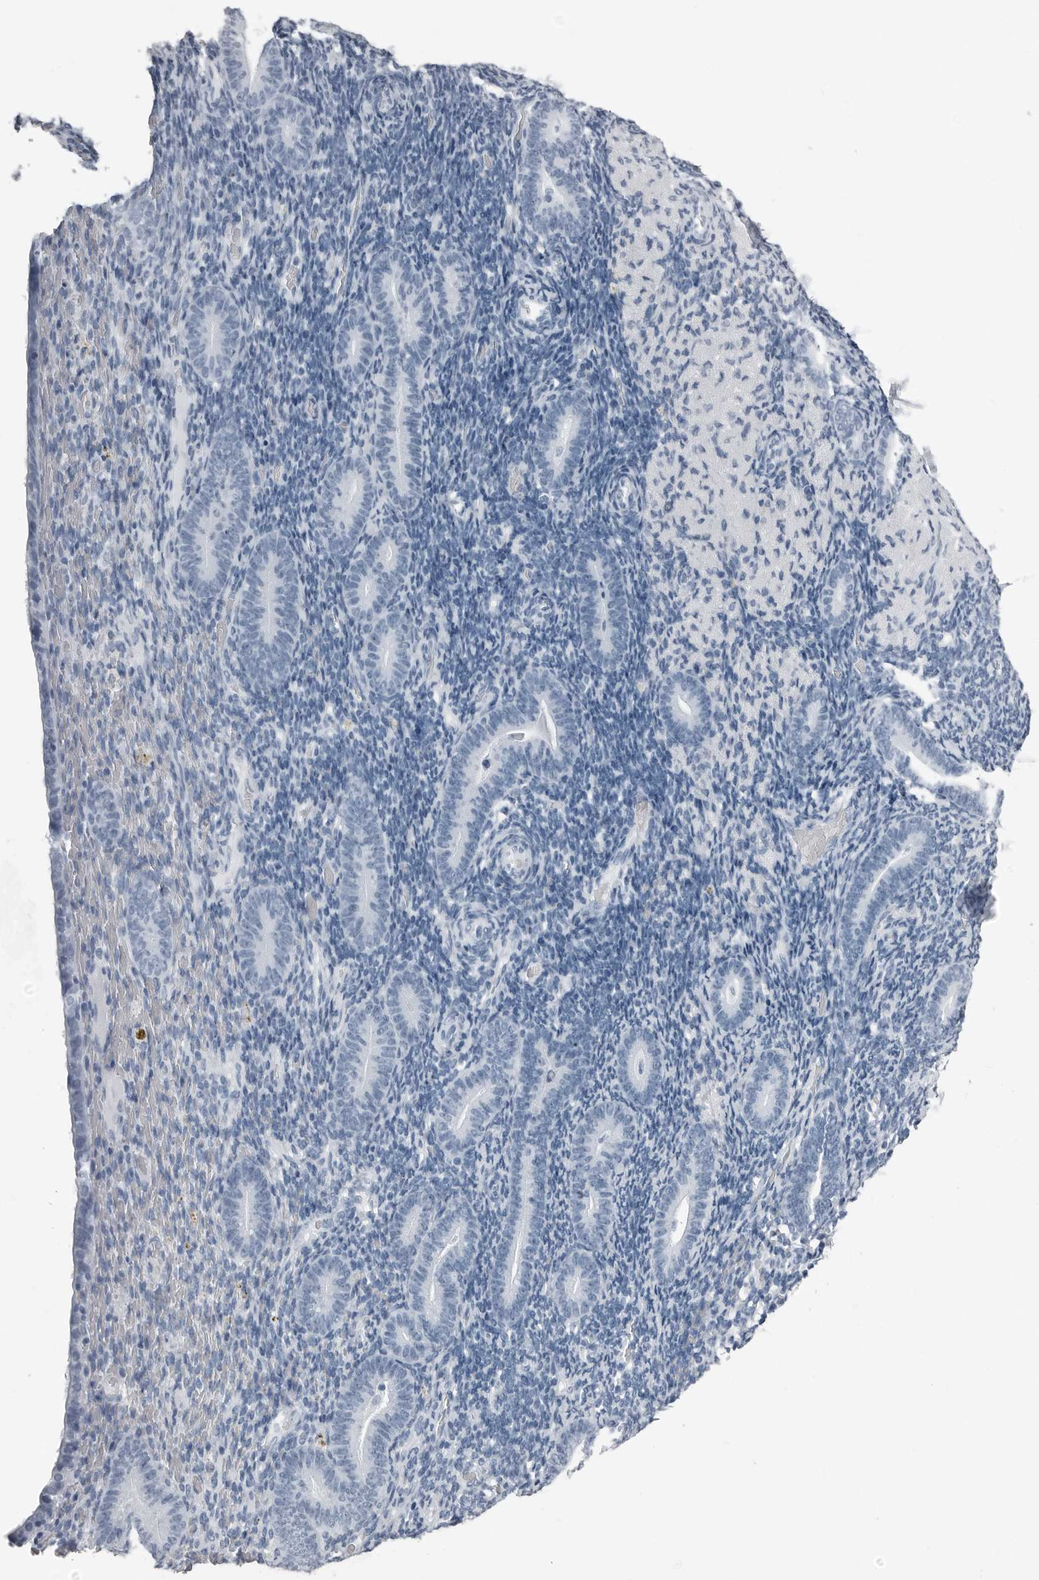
{"staining": {"intensity": "negative", "quantity": "none", "location": "none"}, "tissue": "endometrium", "cell_type": "Cells in endometrial stroma", "image_type": "normal", "snomed": [{"axis": "morphology", "description": "Normal tissue, NOS"}, {"axis": "topography", "description": "Endometrium"}], "caption": "IHC of normal human endometrium exhibits no staining in cells in endometrial stroma.", "gene": "SPINK1", "patient": {"sex": "female", "age": 51}}